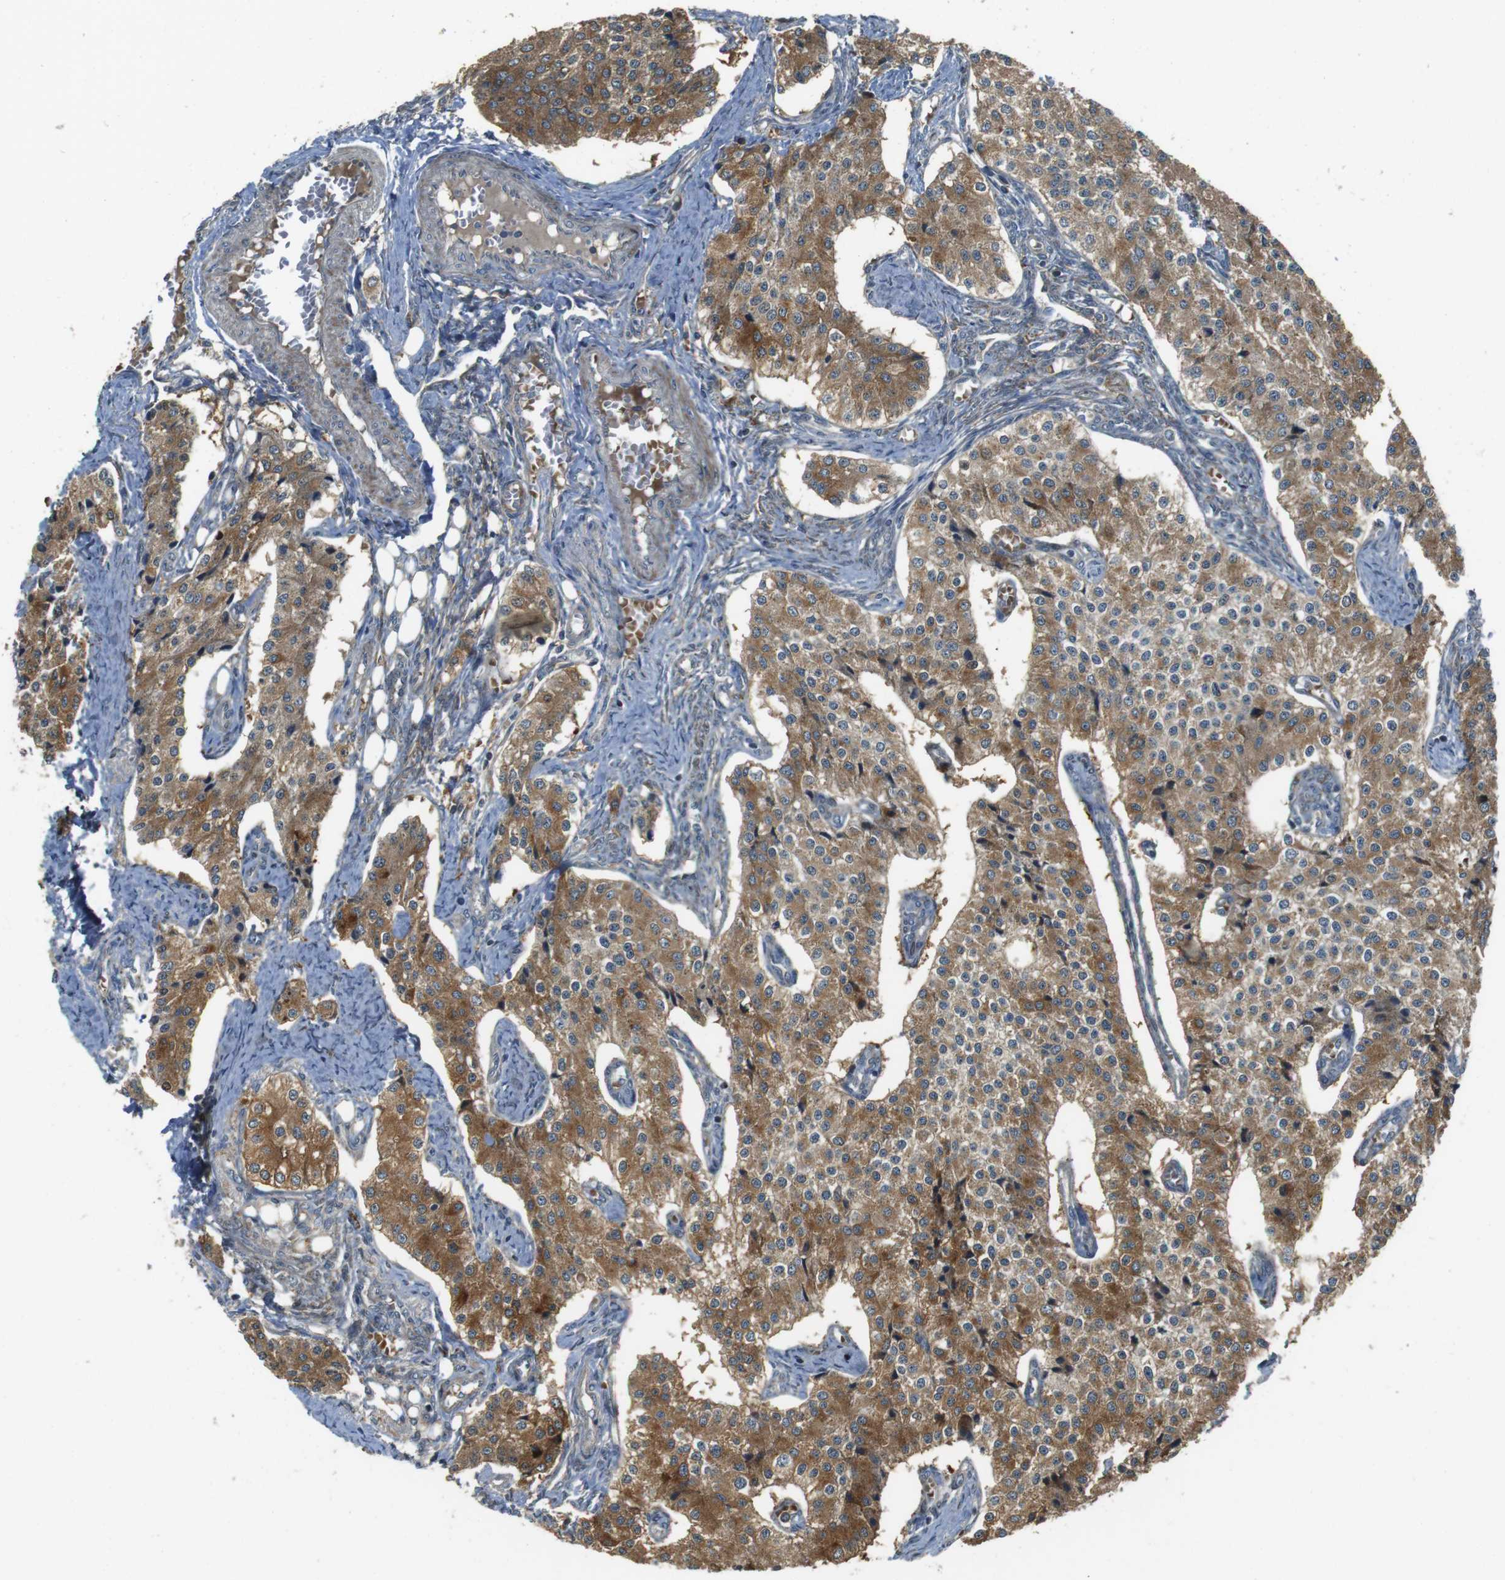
{"staining": {"intensity": "moderate", "quantity": ">75%", "location": "cytoplasmic/membranous"}, "tissue": "carcinoid", "cell_type": "Tumor cells", "image_type": "cancer", "snomed": [{"axis": "morphology", "description": "Carcinoid, malignant, NOS"}, {"axis": "topography", "description": "Colon"}], "caption": "Moderate cytoplasmic/membranous positivity is seen in approximately >75% of tumor cells in malignant carcinoid.", "gene": "IFFO2", "patient": {"sex": "female", "age": 52}}